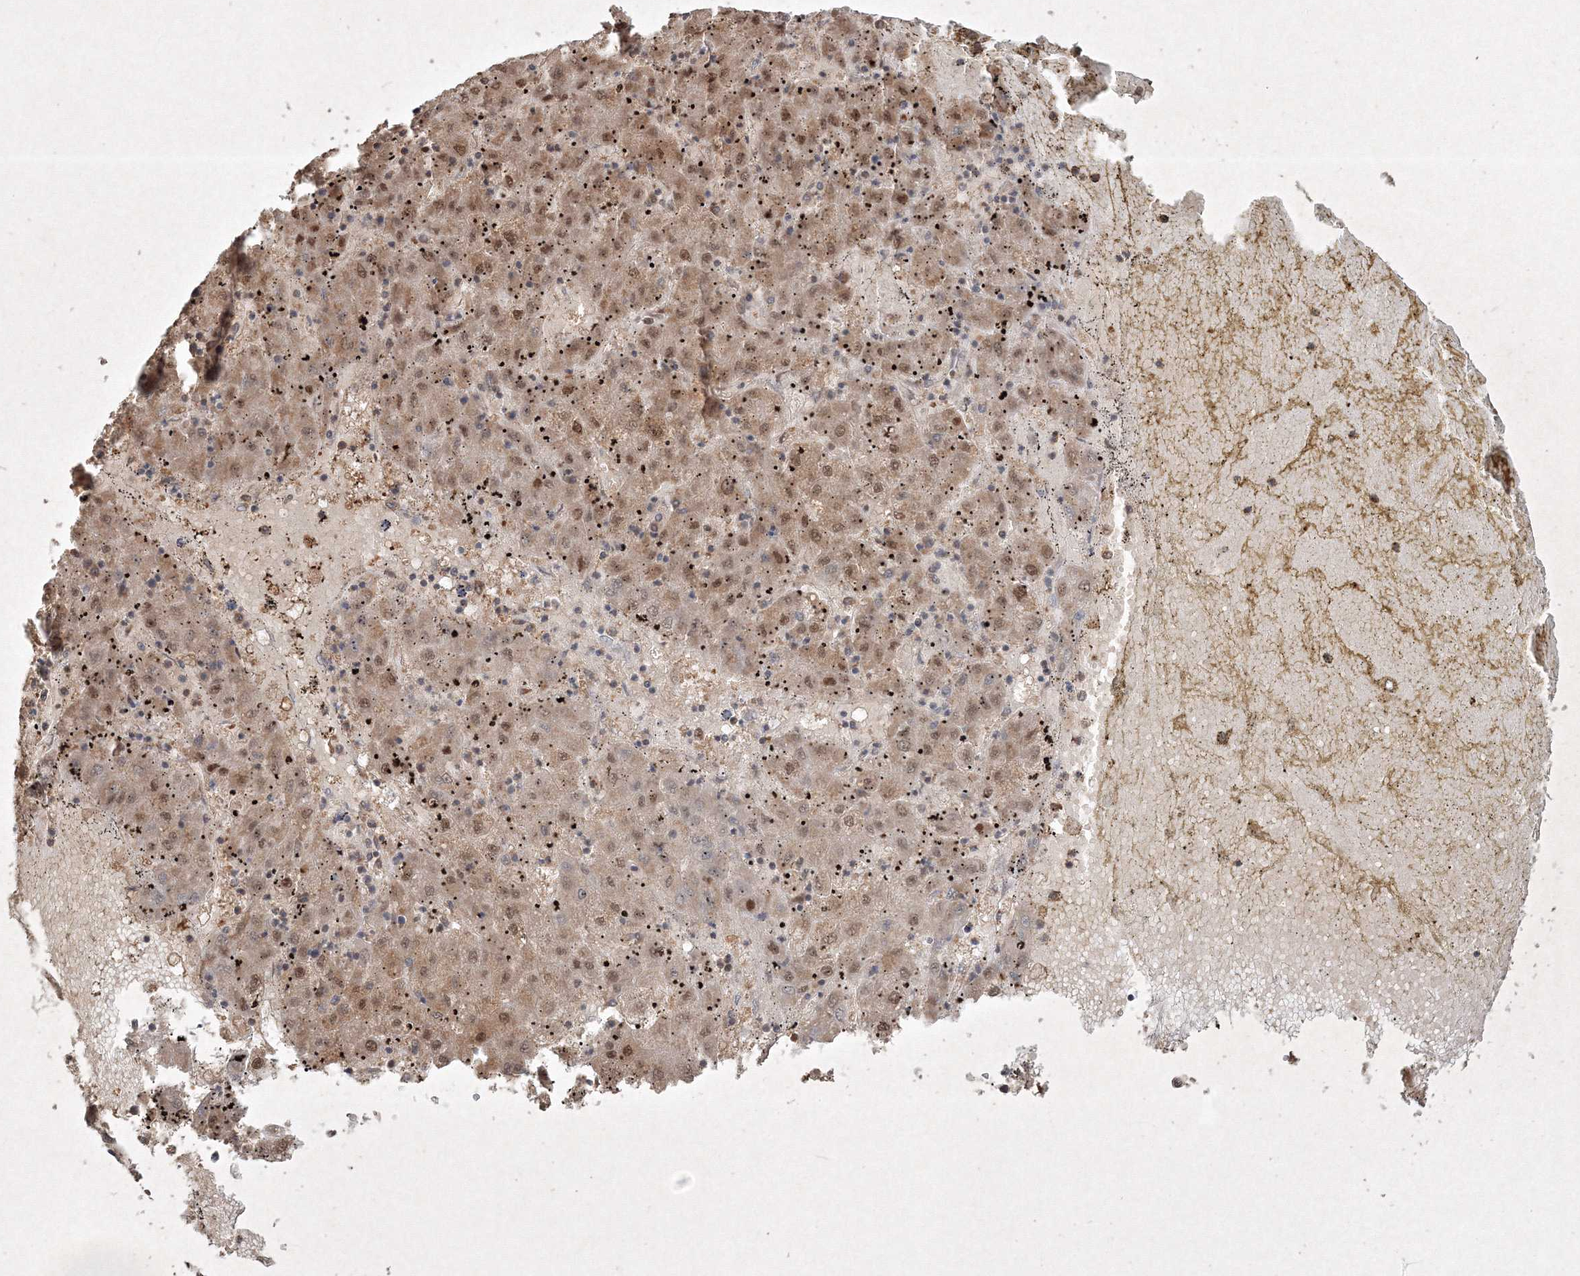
{"staining": {"intensity": "moderate", "quantity": "25%-75%", "location": "nuclear"}, "tissue": "liver cancer", "cell_type": "Tumor cells", "image_type": "cancer", "snomed": [{"axis": "morphology", "description": "Carcinoma, Hepatocellular, NOS"}, {"axis": "topography", "description": "Liver"}], "caption": "Protein staining of hepatocellular carcinoma (liver) tissue reveals moderate nuclear positivity in approximately 25%-75% of tumor cells.", "gene": "PLTP", "patient": {"sex": "male", "age": 72}}